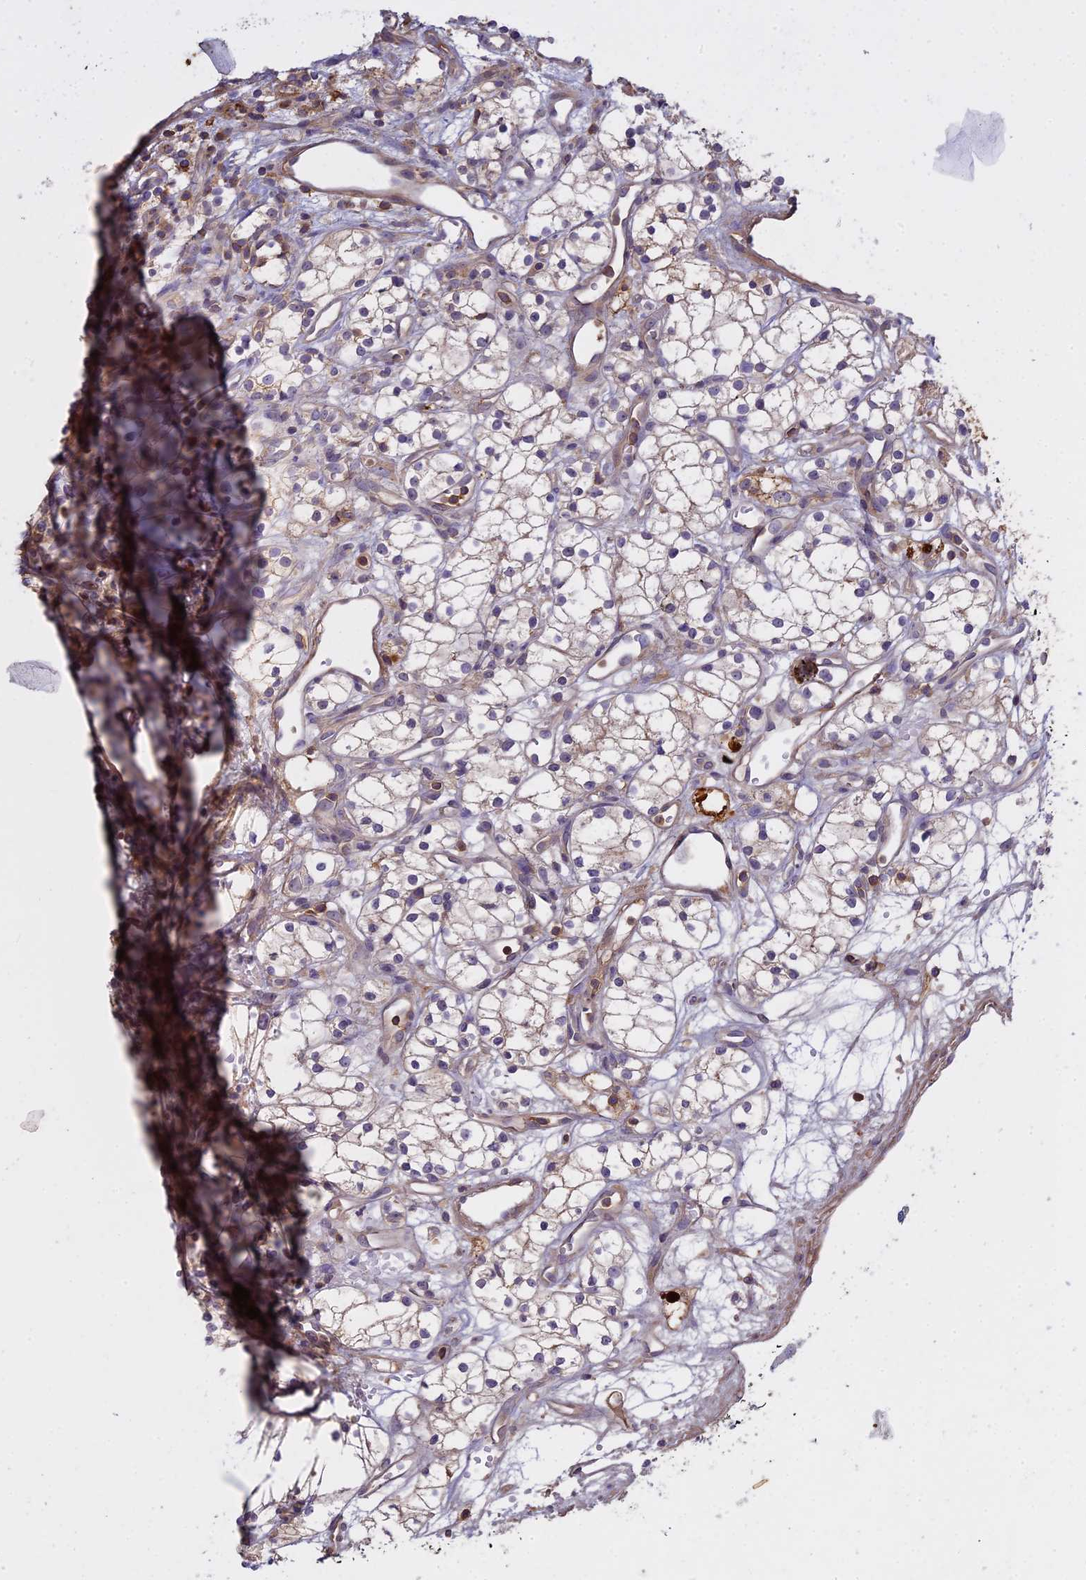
{"staining": {"intensity": "negative", "quantity": "none", "location": "none"}, "tissue": "renal cancer", "cell_type": "Tumor cells", "image_type": "cancer", "snomed": [{"axis": "morphology", "description": "Adenocarcinoma, NOS"}, {"axis": "topography", "description": "Kidney"}], "caption": "This is an immunohistochemistry histopathology image of human renal cancer. There is no staining in tumor cells.", "gene": "CFAP119", "patient": {"sex": "male", "age": 59}}